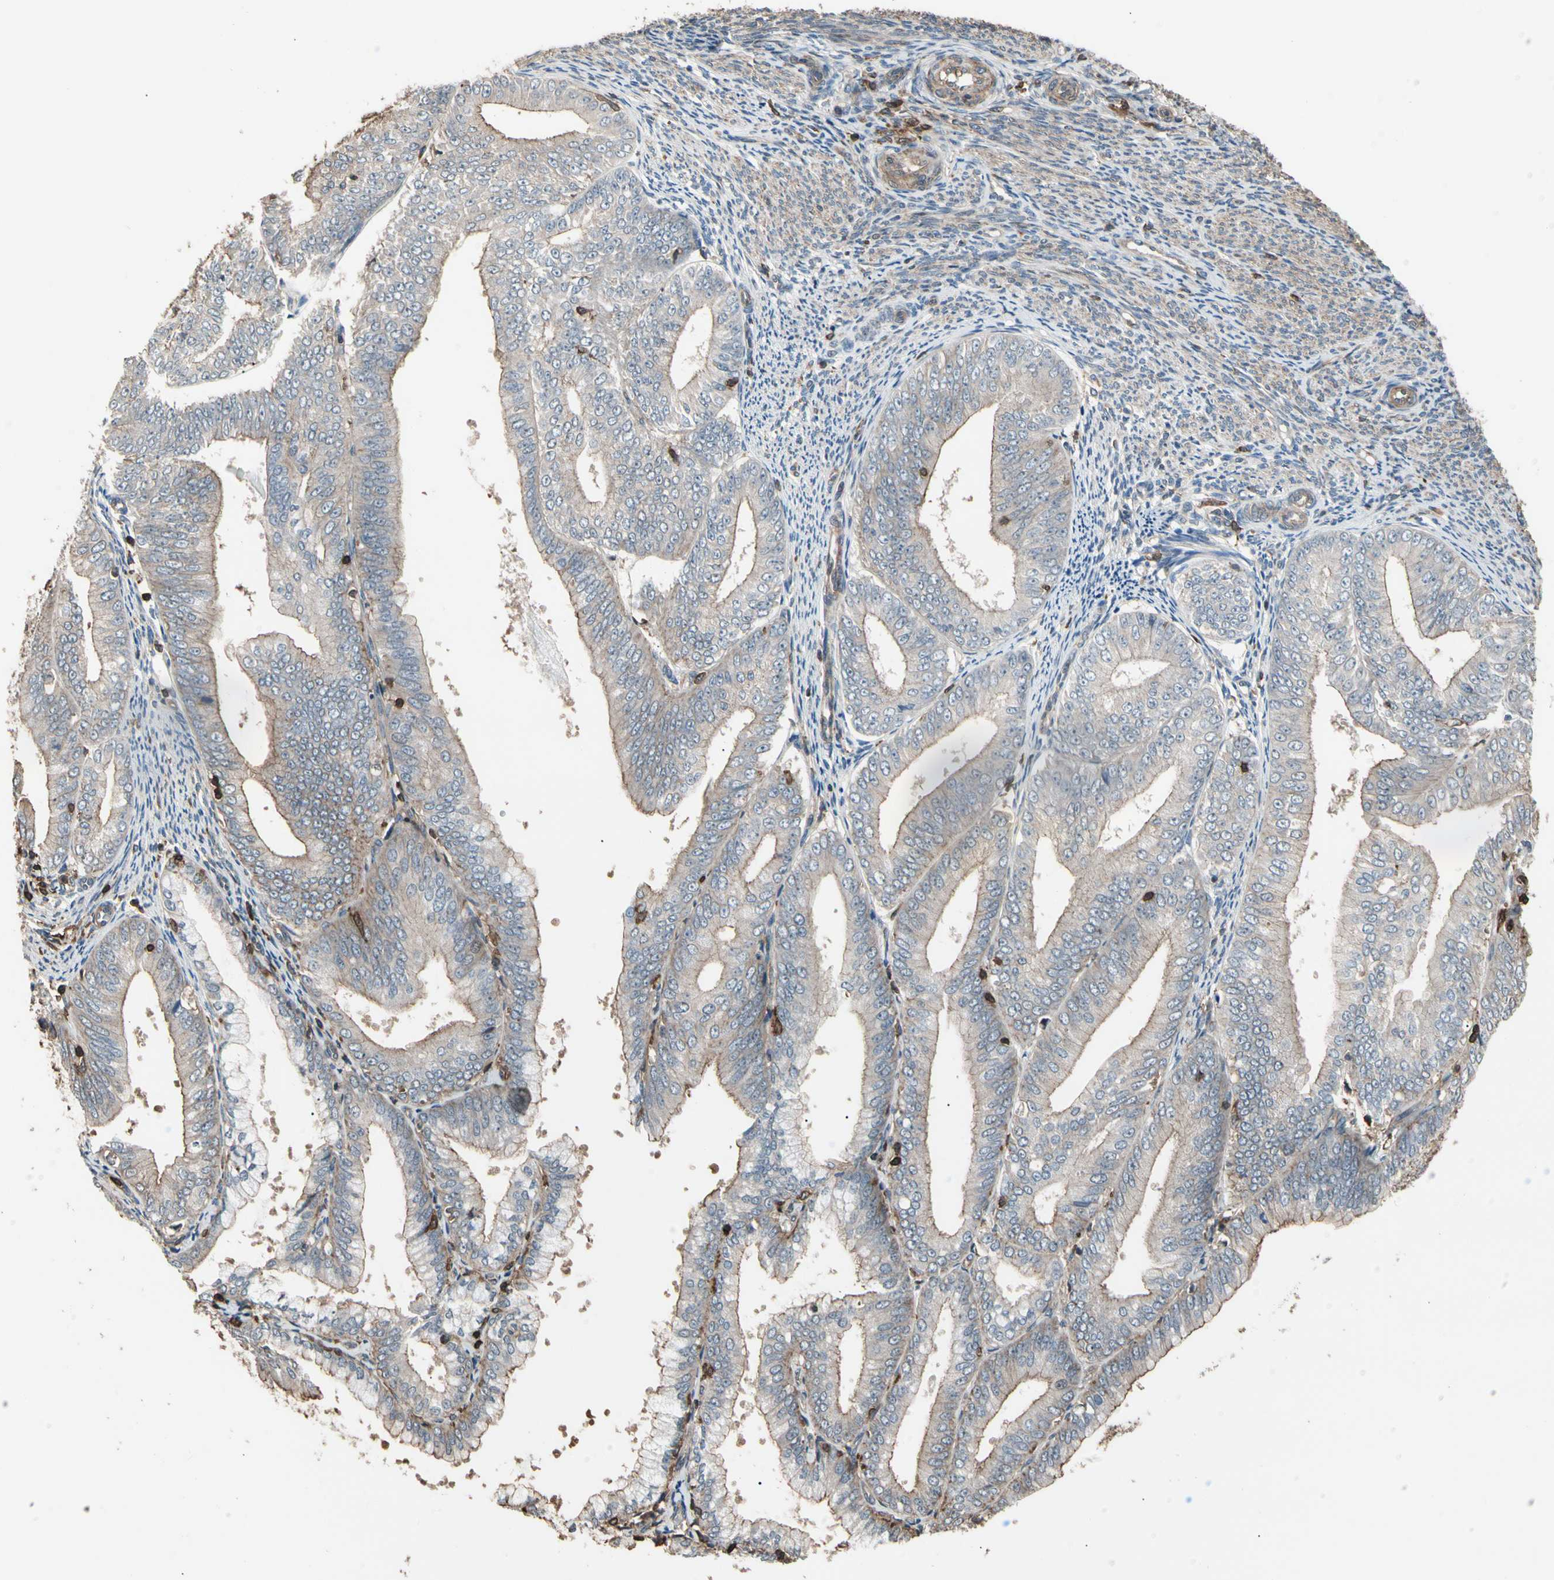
{"staining": {"intensity": "weak", "quantity": "25%-75%", "location": "cytoplasmic/membranous"}, "tissue": "endometrial cancer", "cell_type": "Tumor cells", "image_type": "cancer", "snomed": [{"axis": "morphology", "description": "Adenocarcinoma, NOS"}, {"axis": "topography", "description": "Endometrium"}], "caption": "DAB (3,3'-diaminobenzidine) immunohistochemical staining of human endometrial adenocarcinoma demonstrates weak cytoplasmic/membranous protein positivity in approximately 25%-75% of tumor cells. (IHC, brightfield microscopy, high magnification).", "gene": "MAPK13", "patient": {"sex": "female", "age": 63}}